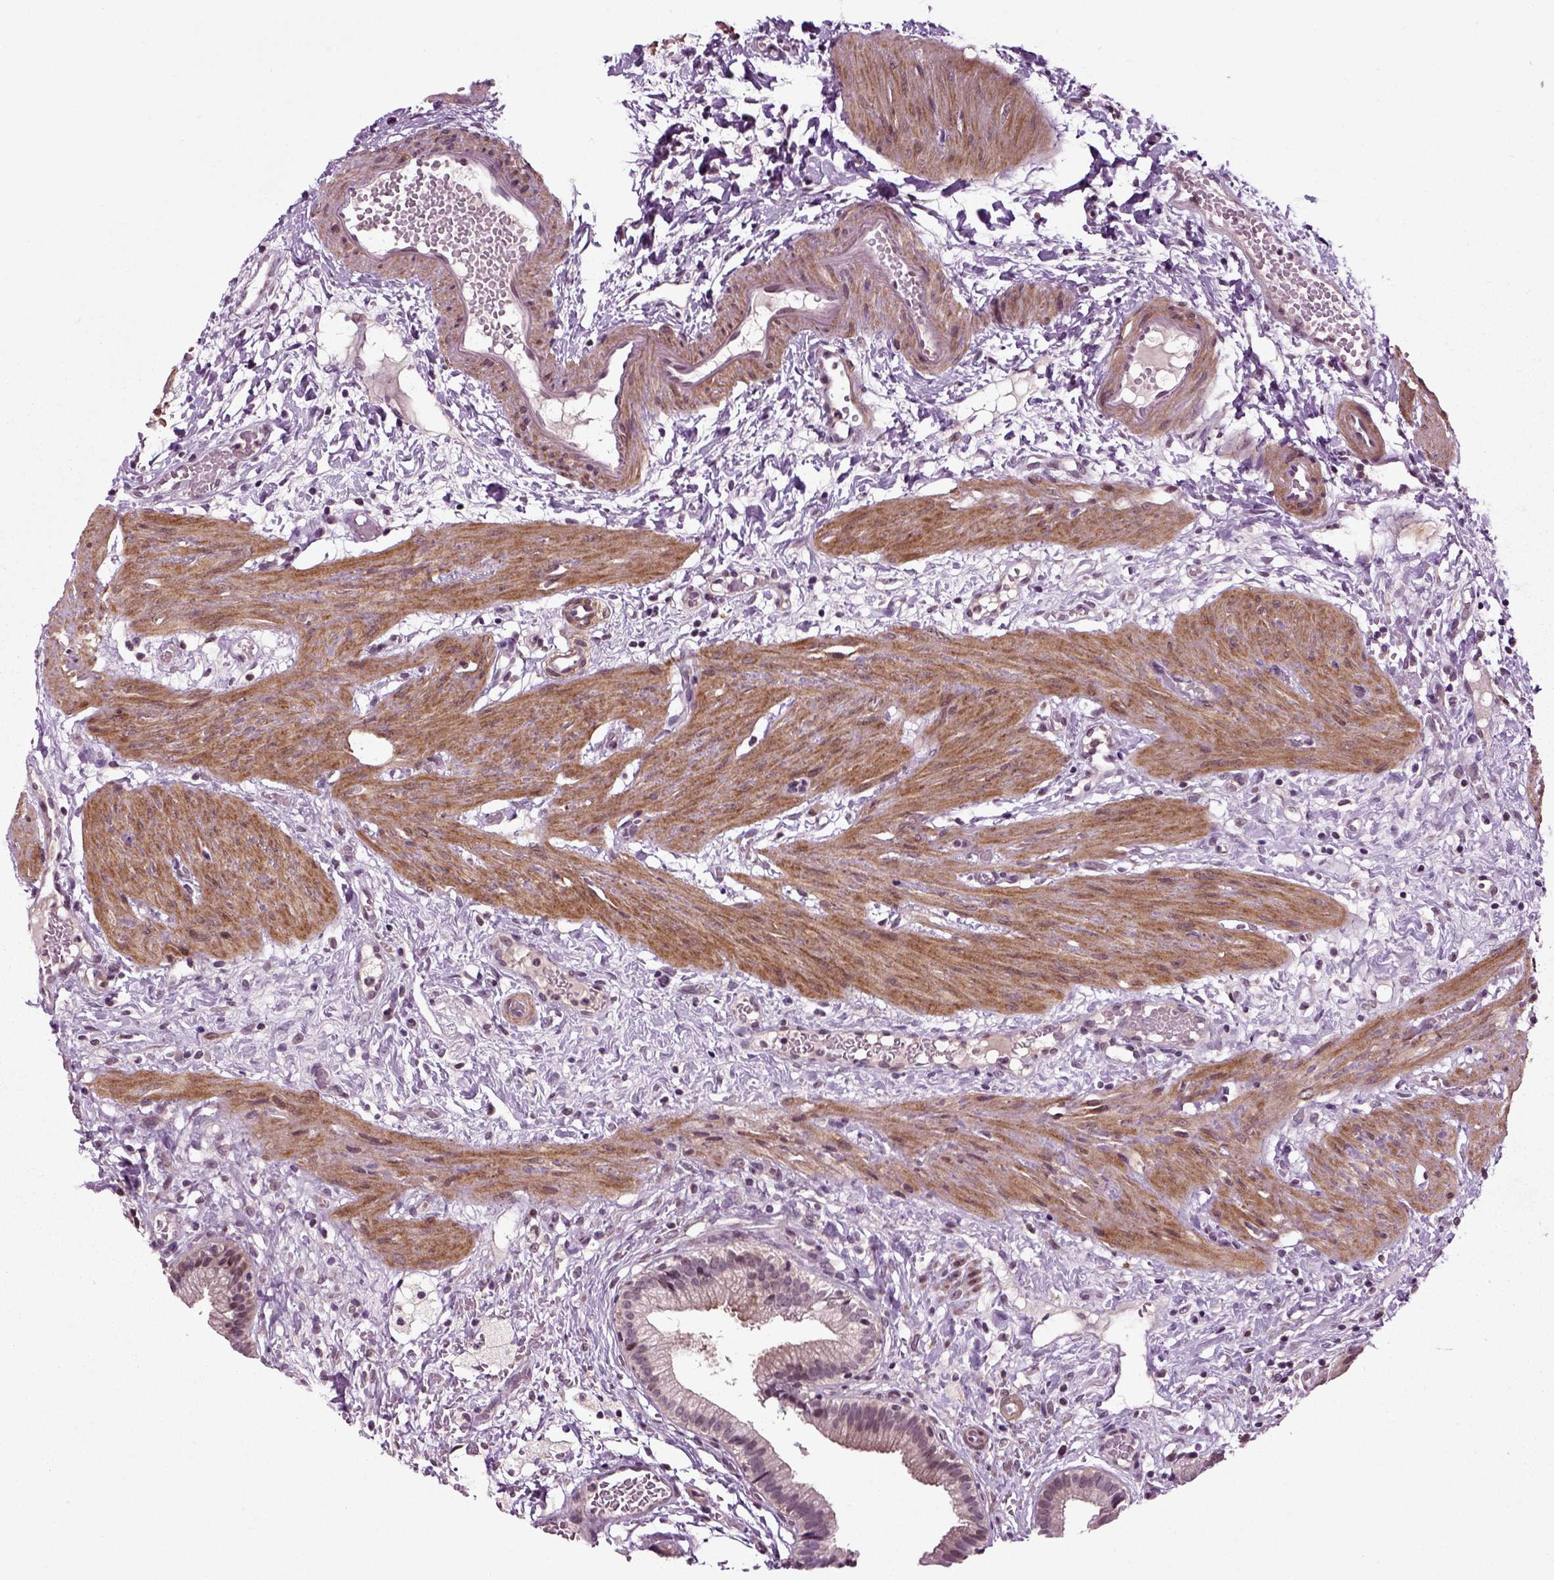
{"staining": {"intensity": "negative", "quantity": "none", "location": "none"}, "tissue": "gallbladder", "cell_type": "Glandular cells", "image_type": "normal", "snomed": [{"axis": "morphology", "description": "Normal tissue, NOS"}, {"axis": "topography", "description": "Gallbladder"}], "caption": "High magnification brightfield microscopy of benign gallbladder stained with DAB (brown) and counterstained with hematoxylin (blue): glandular cells show no significant expression. (DAB immunohistochemistry, high magnification).", "gene": "KNSTRN", "patient": {"sex": "female", "age": 24}}